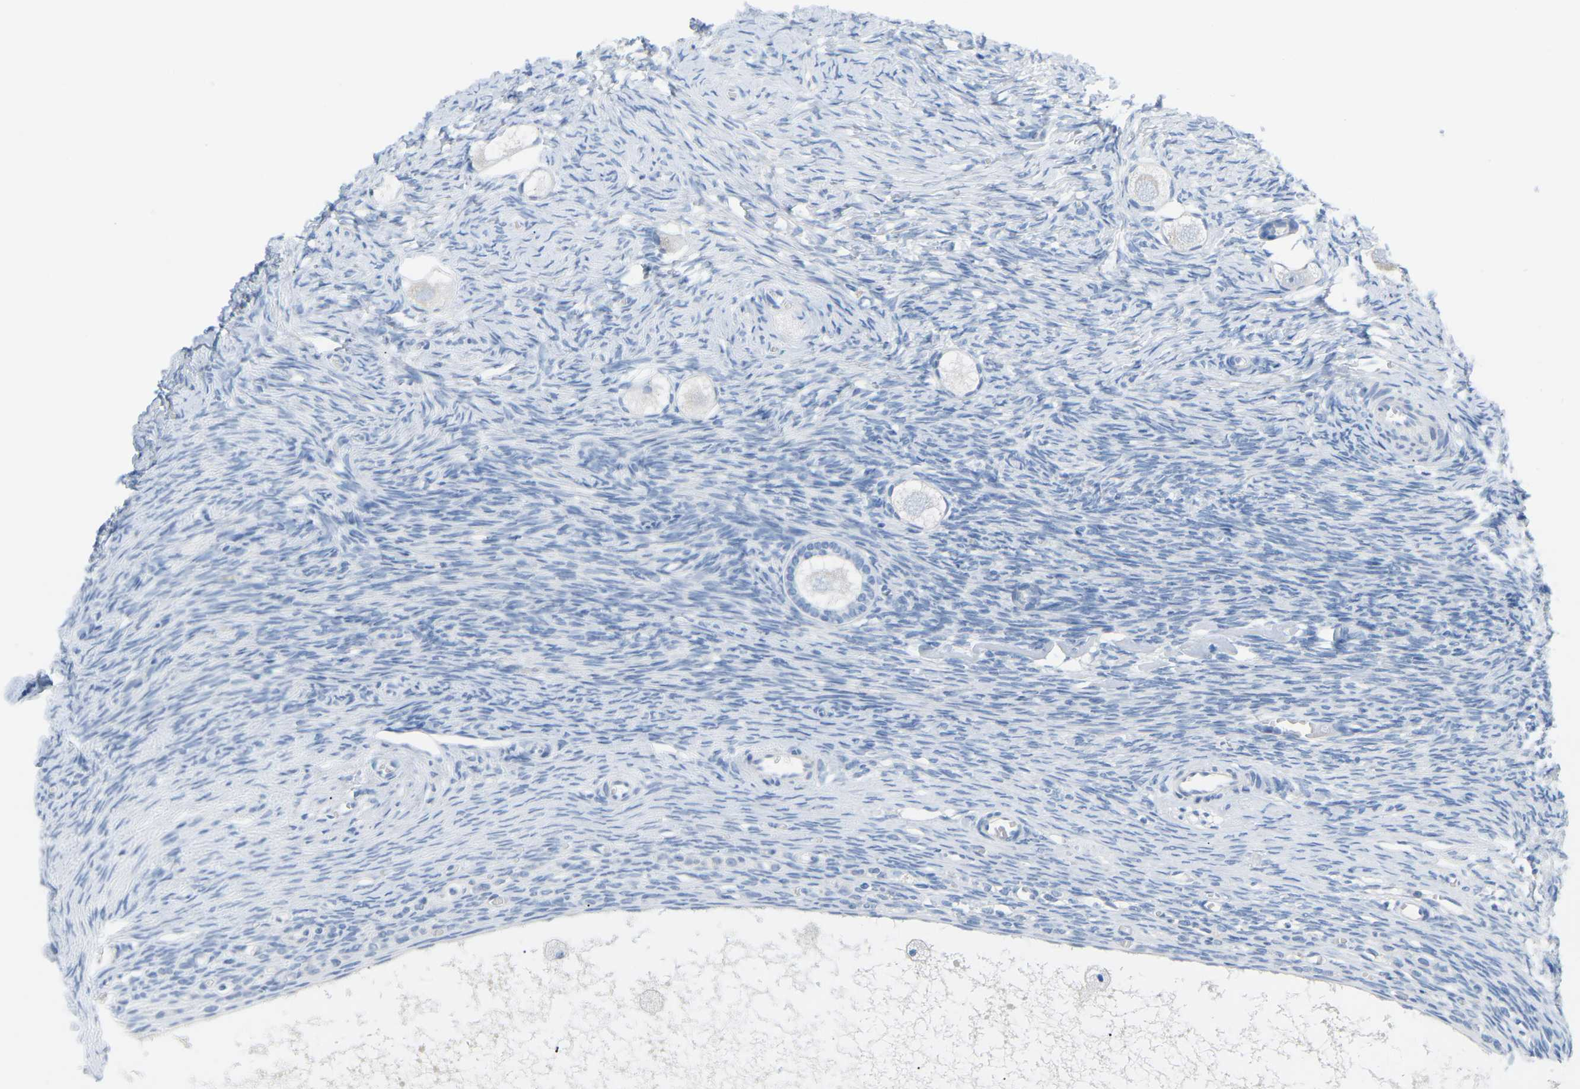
{"staining": {"intensity": "negative", "quantity": "none", "location": "none"}, "tissue": "ovary", "cell_type": "Follicle cells", "image_type": "normal", "snomed": [{"axis": "morphology", "description": "Normal tissue, NOS"}, {"axis": "topography", "description": "Ovary"}], "caption": "There is no significant positivity in follicle cells of ovary. (DAB (3,3'-diaminobenzidine) immunohistochemistry, high magnification).", "gene": "HBG2", "patient": {"sex": "female", "age": 27}}